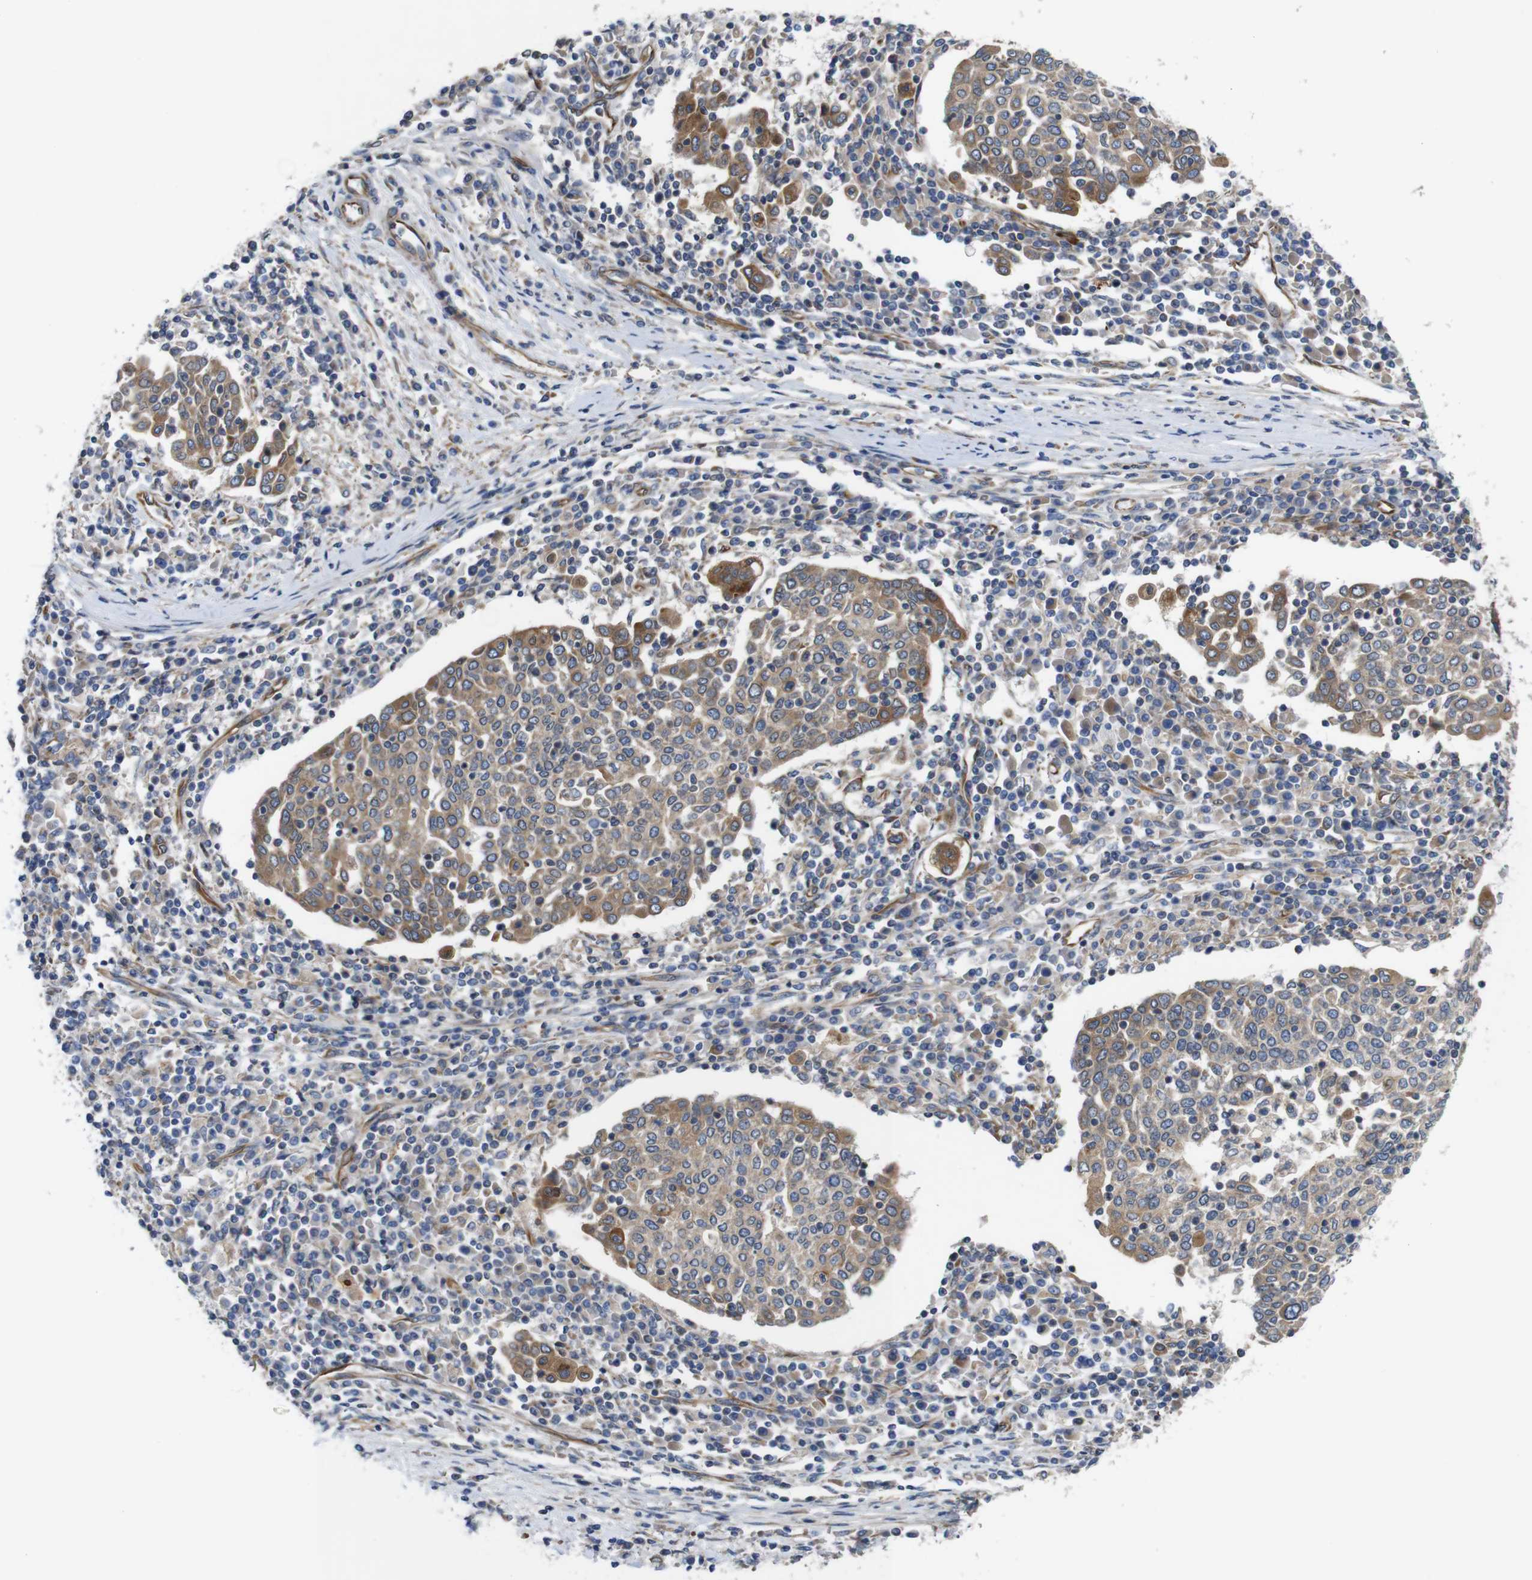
{"staining": {"intensity": "moderate", "quantity": ">75%", "location": "cytoplasmic/membranous"}, "tissue": "cervical cancer", "cell_type": "Tumor cells", "image_type": "cancer", "snomed": [{"axis": "morphology", "description": "Squamous cell carcinoma, NOS"}, {"axis": "topography", "description": "Cervix"}], "caption": "Brown immunohistochemical staining in human cervical cancer (squamous cell carcinoma) exhibits moderate cytoplasmic/membranous positivity in about >75% of tumor cells.", "gene": "POMK", "patient": {"sex": "female", "age": 40}}